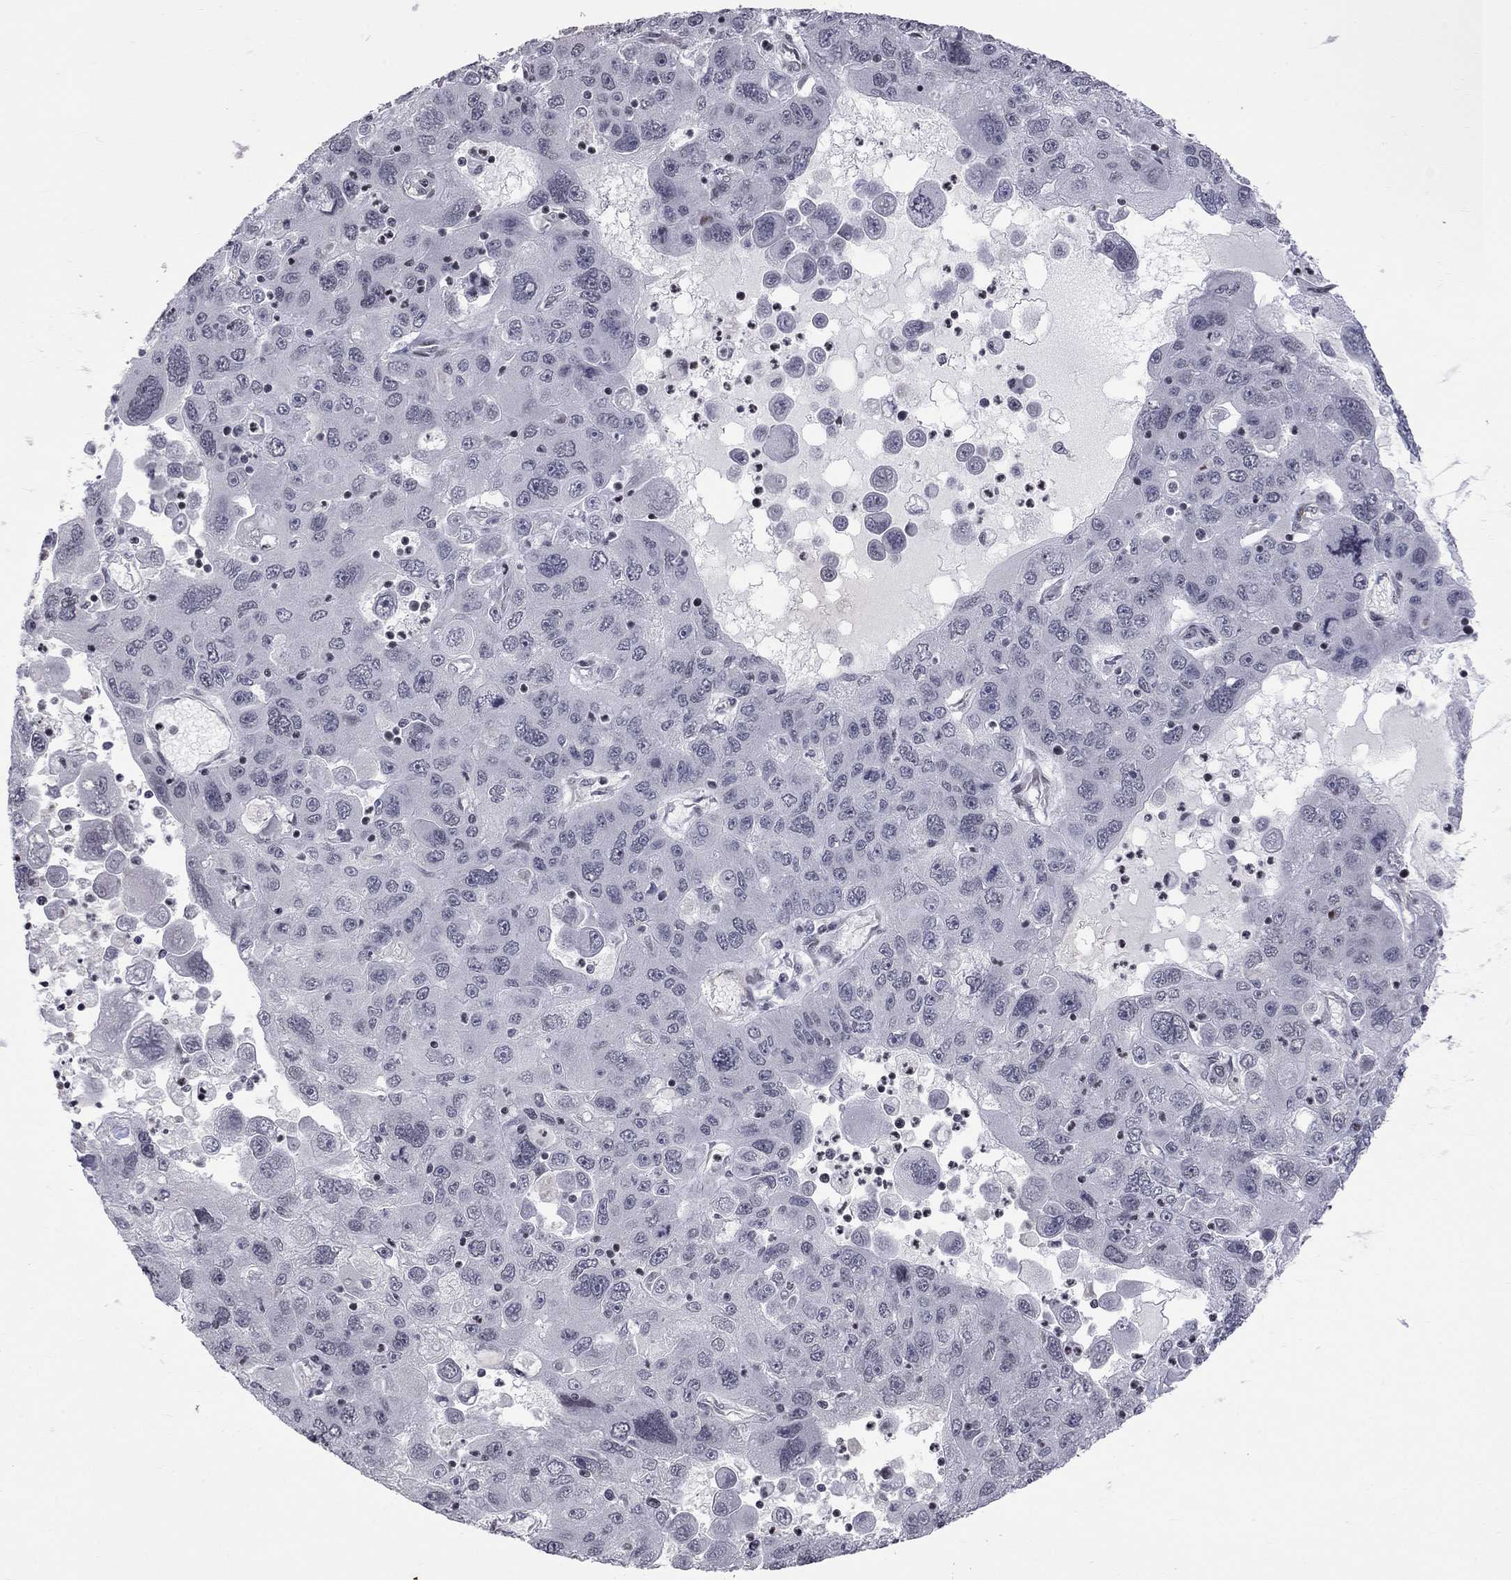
{"staining": {"intensity": "negative", "quantity": "none", "location": "none"}, "tissue": "stomach cancer", "cell_type": "Tumor cells", "image_type": "cancer", "snomed": [{"axis": "morphology", "description": "Adenocarcinoma, NOS"}, {"axis": "topography", "description": "Stomach"}], "caption": "Tumor cells are negative for brown protein staining in adenocarcinoma (stomach).", "gene": "MTNR1B", "patient": {"sex": "male", "age": 56}}